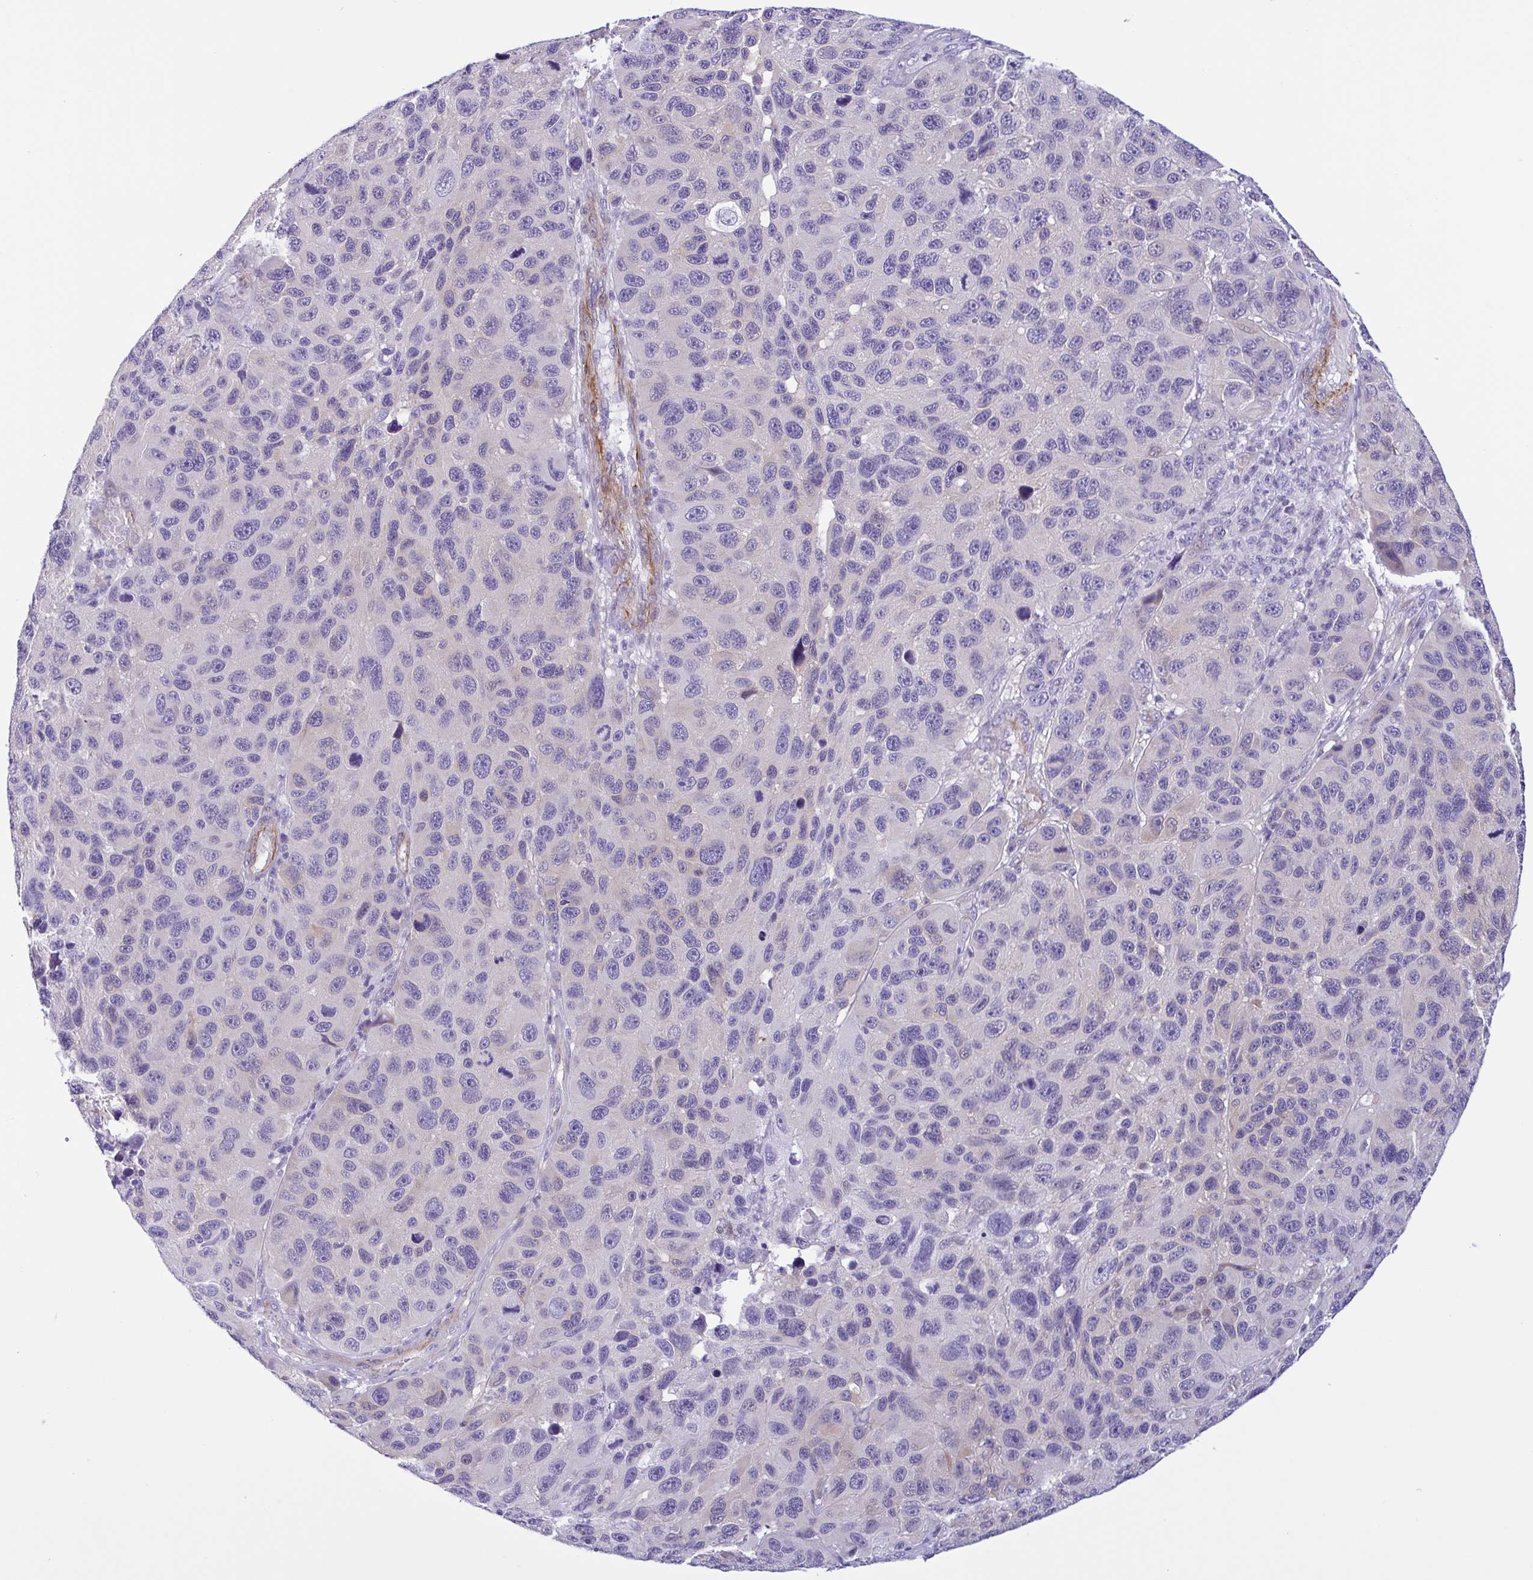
{"staining": {"intensity": "negative", "quantity": "none", "location": "none"}, "tissue": "melanoma", "cell_type": "Tumor cells", "image_type": "cancer", "snomed": [{"axis": "morphology", "description": "Malignant melanoma, NOS"}, {"axis": "topography", "description": "Skin"}], "caption": "Malignant melanoma was stained to show a protein in brown. There is no significant staining in tumor cells.", "gene": "AHCYL2", "patient": {"sex": "male", "age": 53}}